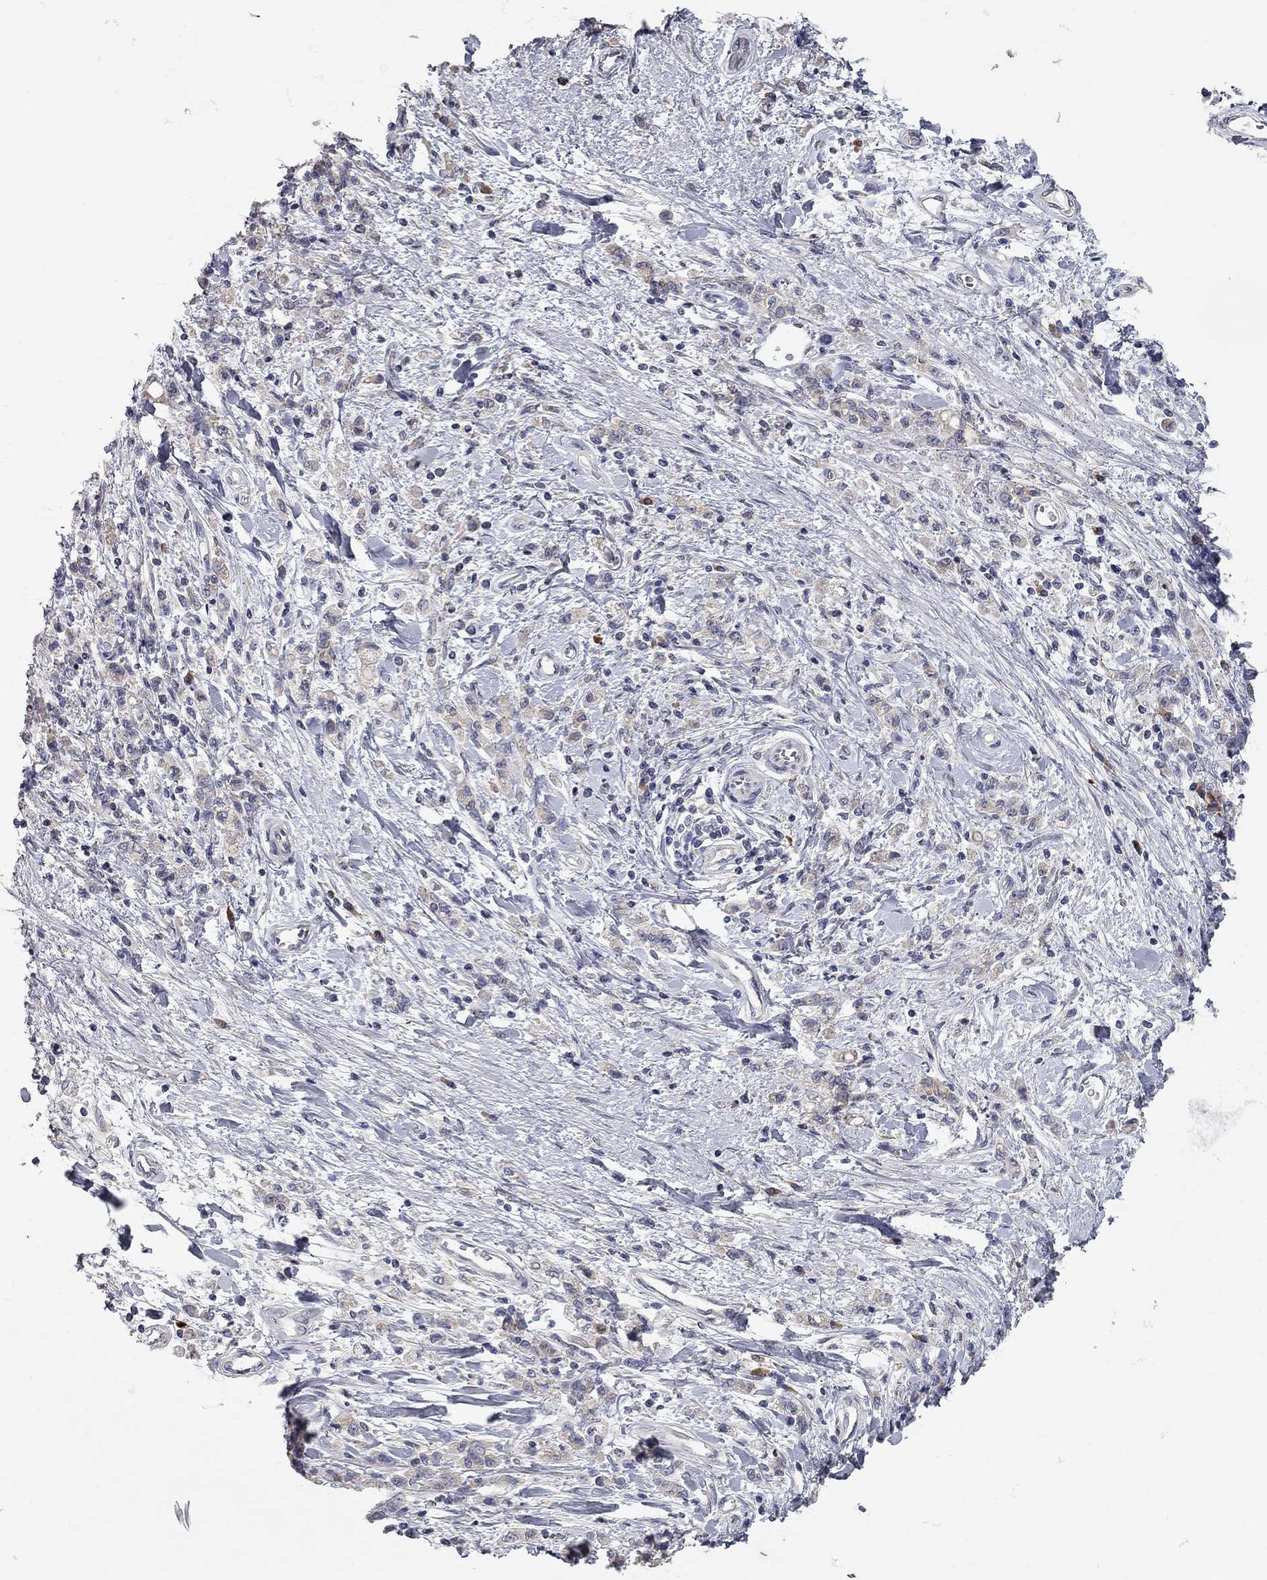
{"staining": {"intensity": "negative", "quantity": "none", "location": "none"}, "tissue": "stomach cancer", "cell_type": "Tumor cells", "image_type": "cancer", "snomed": [{"axis": "morphology", "description": "Adenocarcinoma, NOS"}, {"axis": "topography", "description": "Stomach"}], "caption": "This micrograph is of stomach cancer (adenocarcinoma) stained with IHC to label a protein in brown with the nuclei are counter-stained blue. There is no staining in tumor cells.", "gene": "XAGE2", "patient": {"sex": "male", "age": 77}}